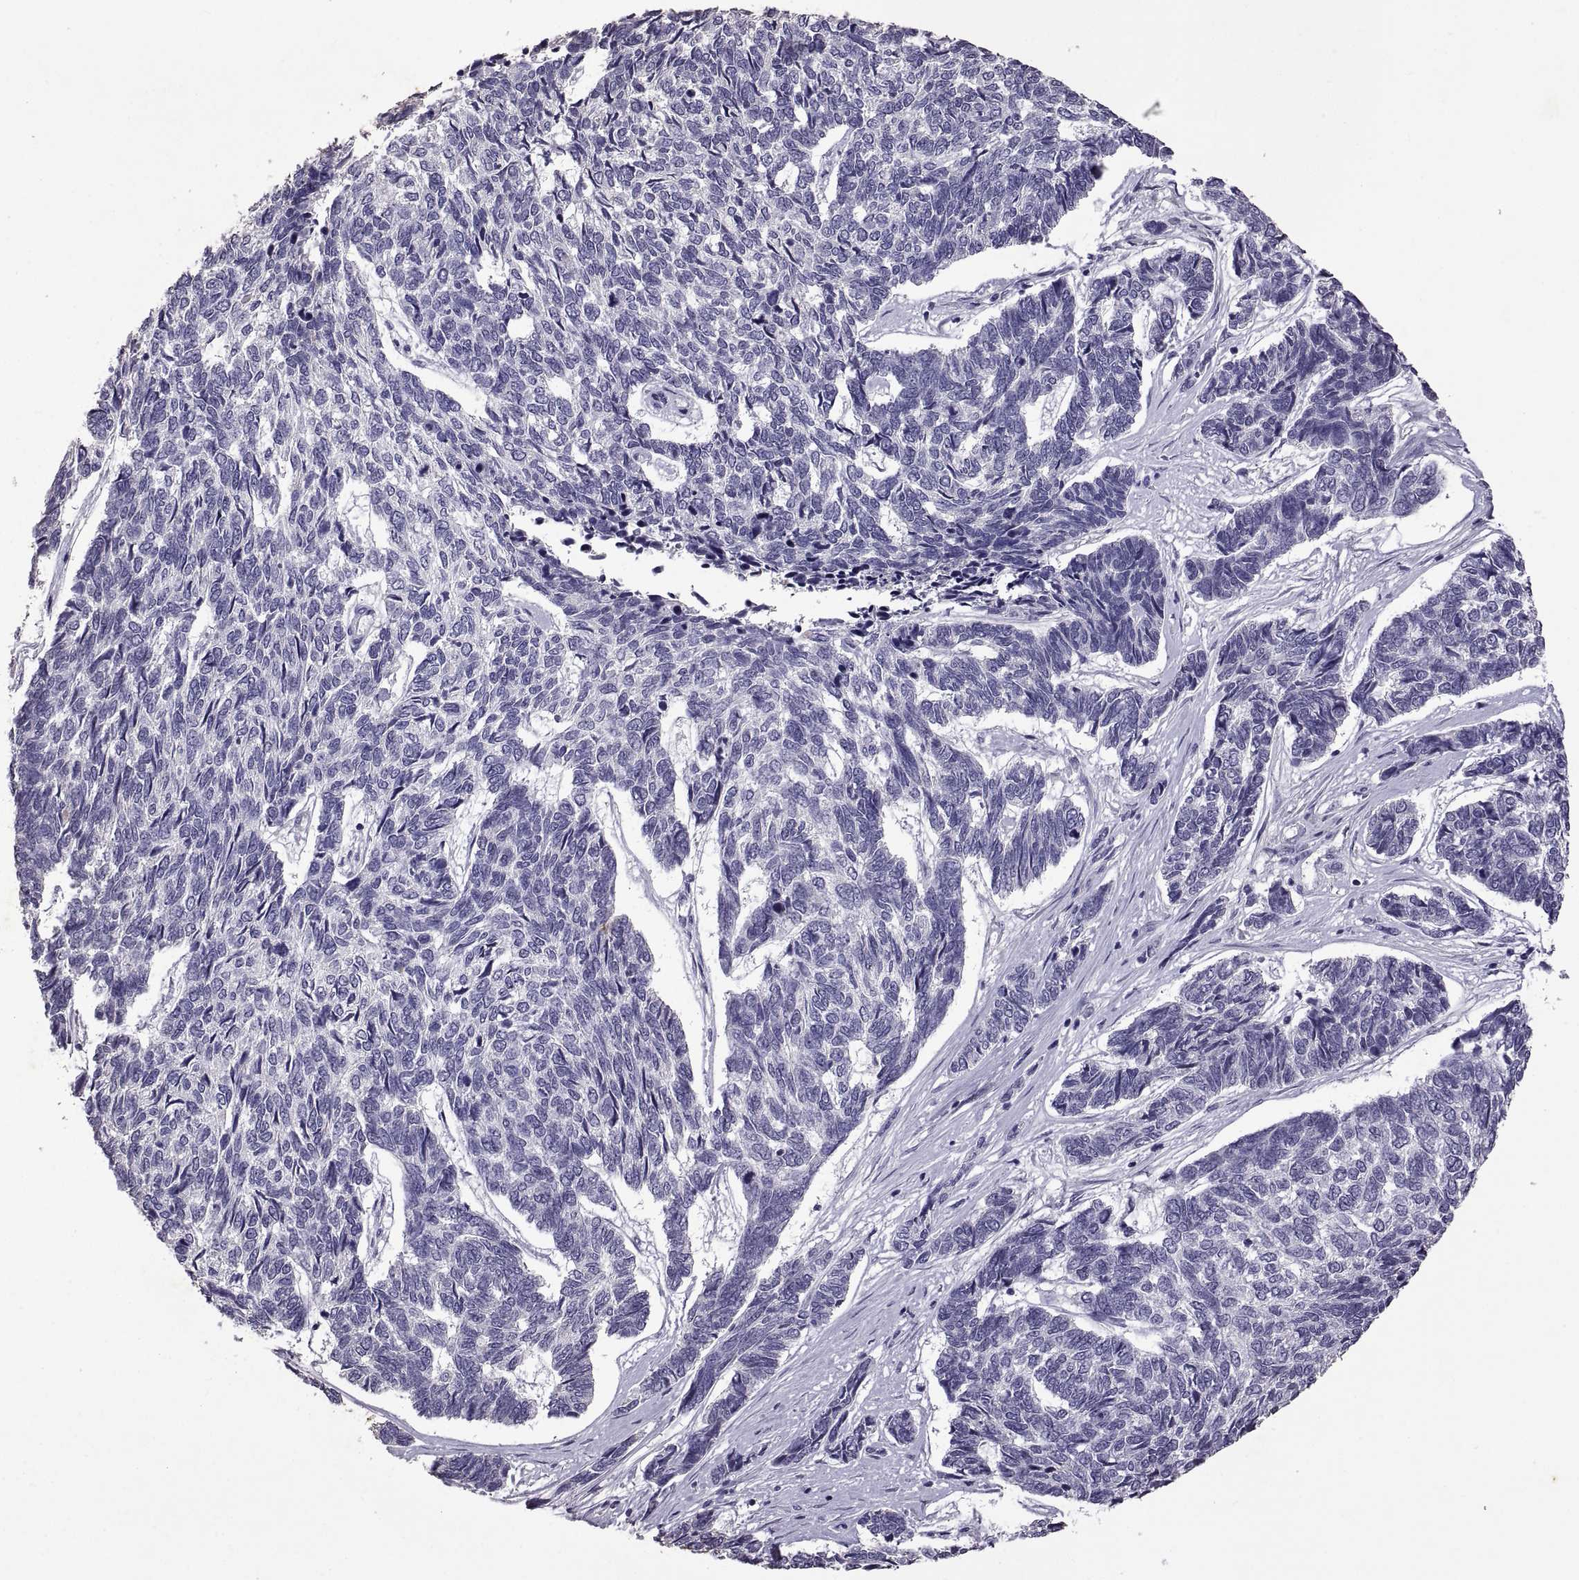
{"staining": {"intensity": "negative", "quantity": "none", "location": "none"}, "tissue": "skin cancer", "cell_type": "Tumor cells", "image_type": "cancer", "snomed": [{"axis": "morphology", "description": "Basal cell carcinoma"}, {"axis": "topography", "description": "Skin"}], "caption": "Human basal cell carcinoma (skin) stained for a protein using immunohistochemistry shows no expression in tumor cells.", "gene": "DEFB136", "patient": {"sex": "female", "age": 65}}